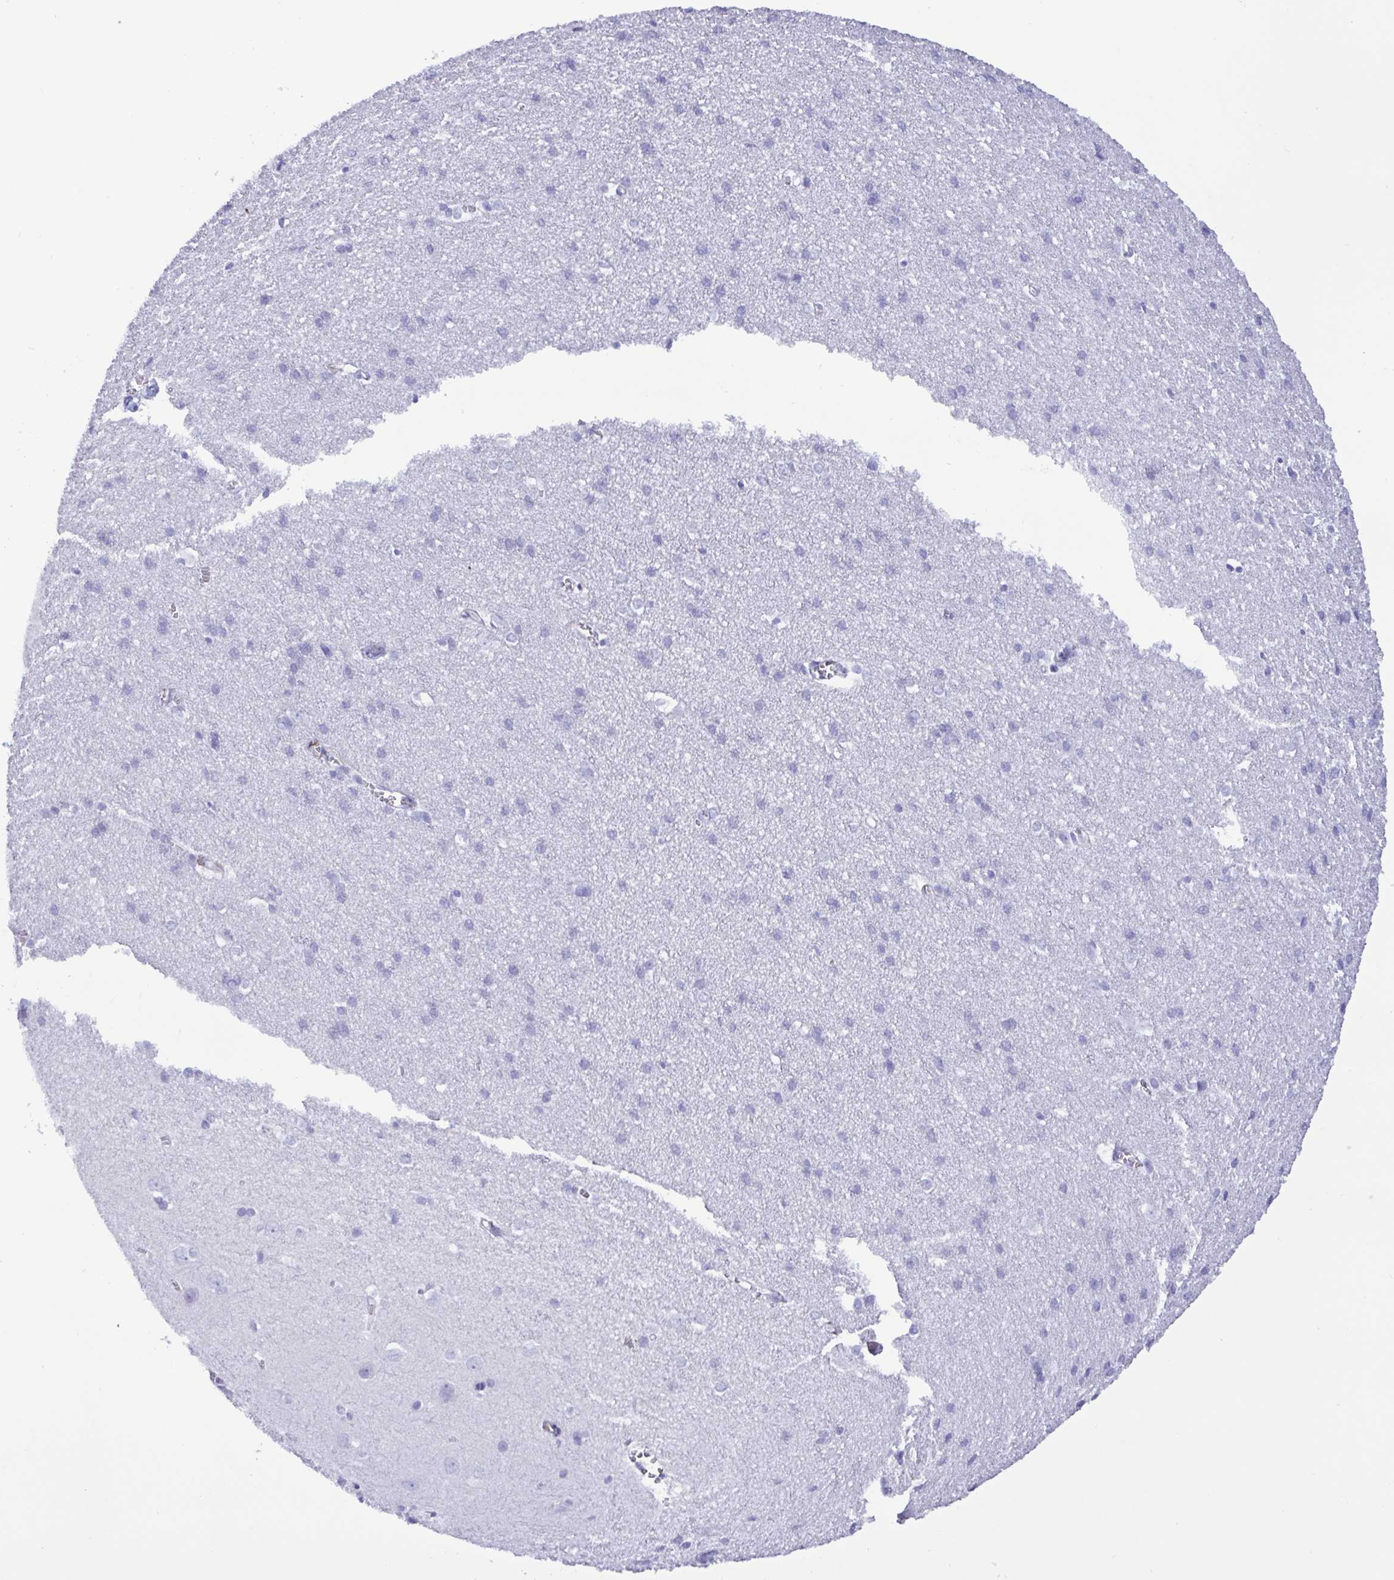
{"staining": {"intensity": "negative", "quantity": "none", "location": "none"}, "tissue": "cerebral cortex", "cell_type": "Endothelial cells", "image_type": "normal", "snomed": [{"axis": "morphology", "description": "Normal tissue, NOS"}, {"axis": "topography", "description": "Cerebral cortex"}], "caption": "Human cerebral cortex stained for a protein using immunohistochemistry (IHC) exhibits no staining in endothelial cells.", "gene": "SMAD5", "patient": {"sex": "male", "age": 37}}